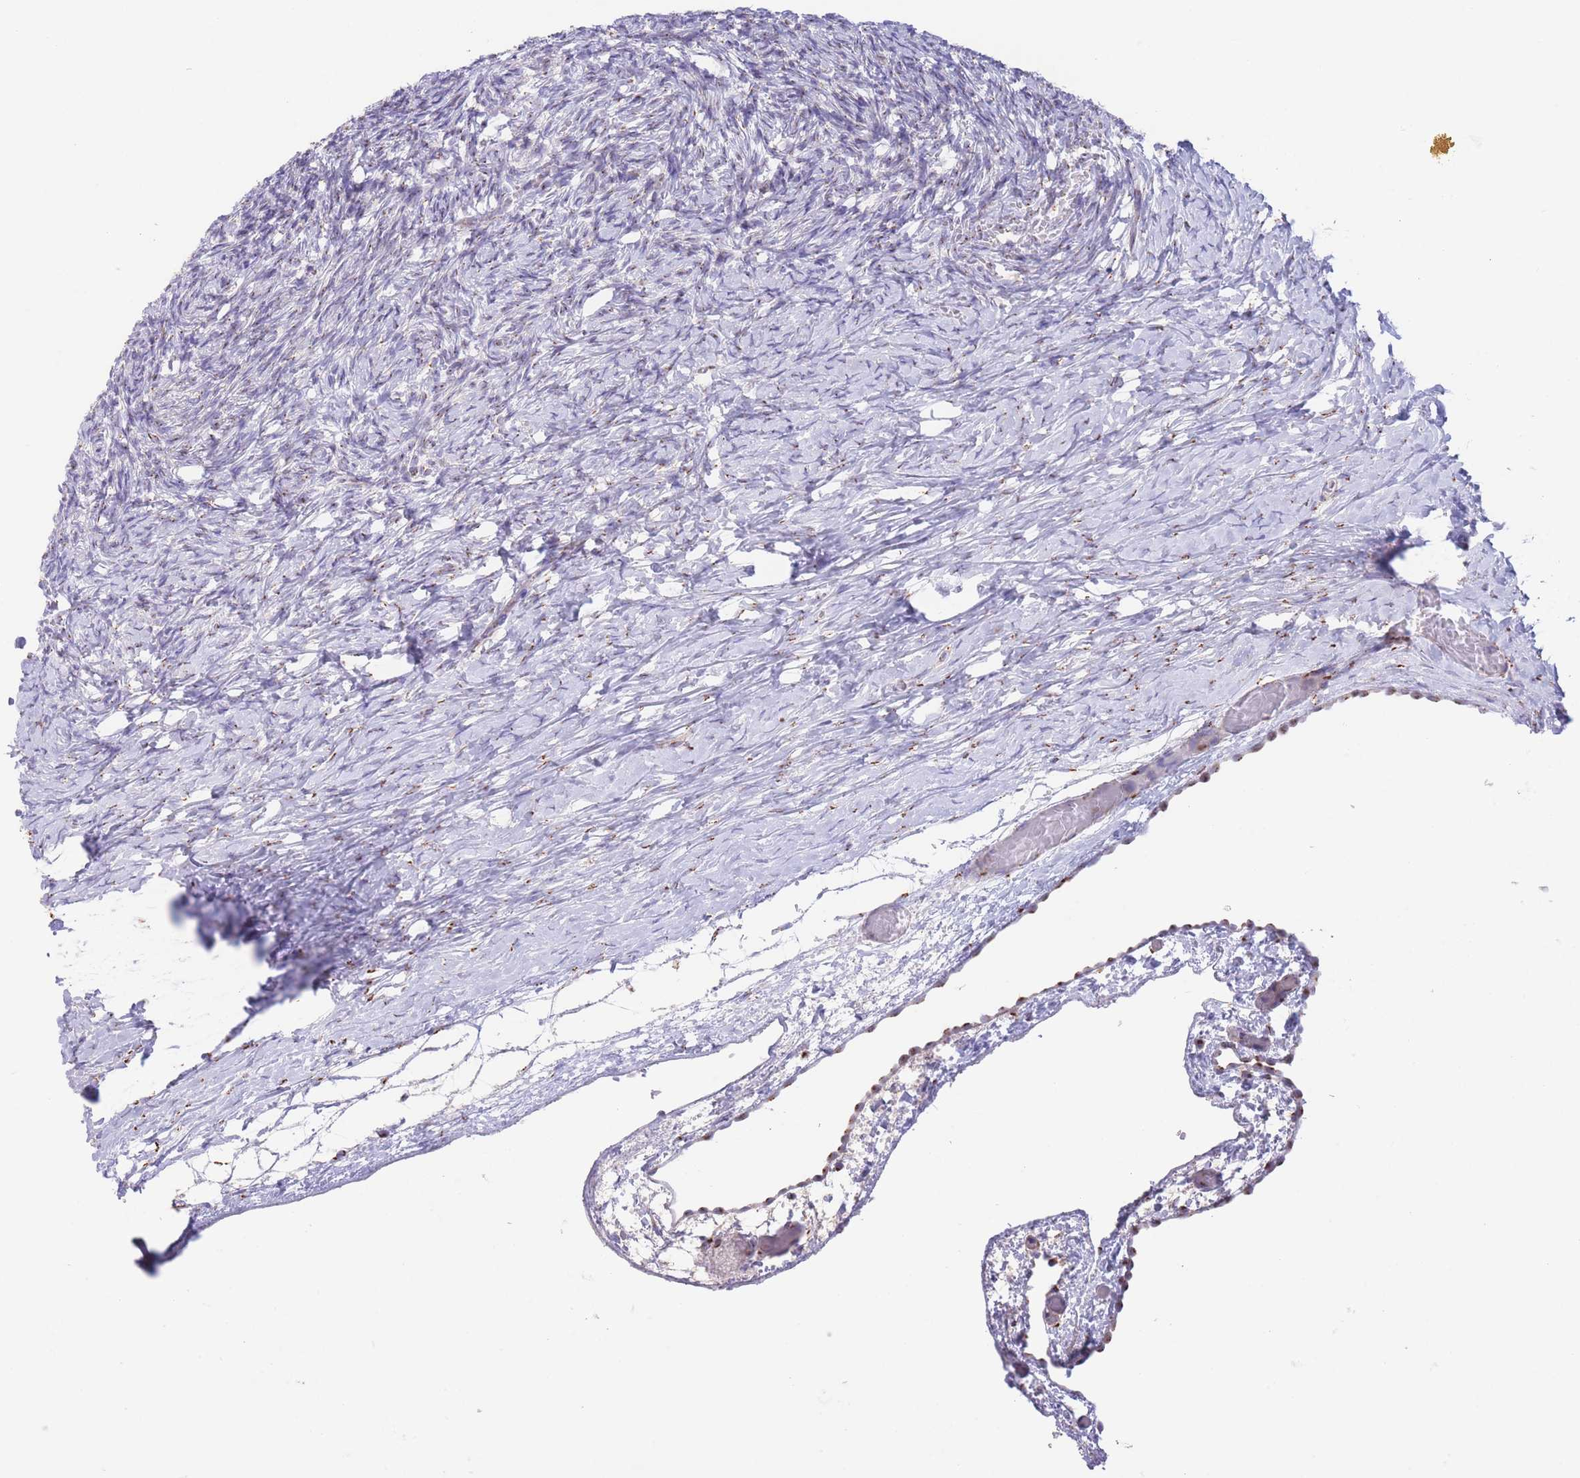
{"staining": {"intensity": "weak", "quantity": "<25%", "location": "cytoplasmic/membranous"}, "tissue": "ovary", "cell_type": "Ovarian stroma cells", "image_type": "normal", "snomed": [{"axis": "morphology", "description": "Normal tissue, NOS"}, {"axis": "topography", "description": "Ovary"}], "caption": "Immunohistochemistry (IHC) of normal ovary demonstrates no expression in ovarian stroma cells.", "gene": "MPND", "patient": {"sex": "female", "age": 39}}